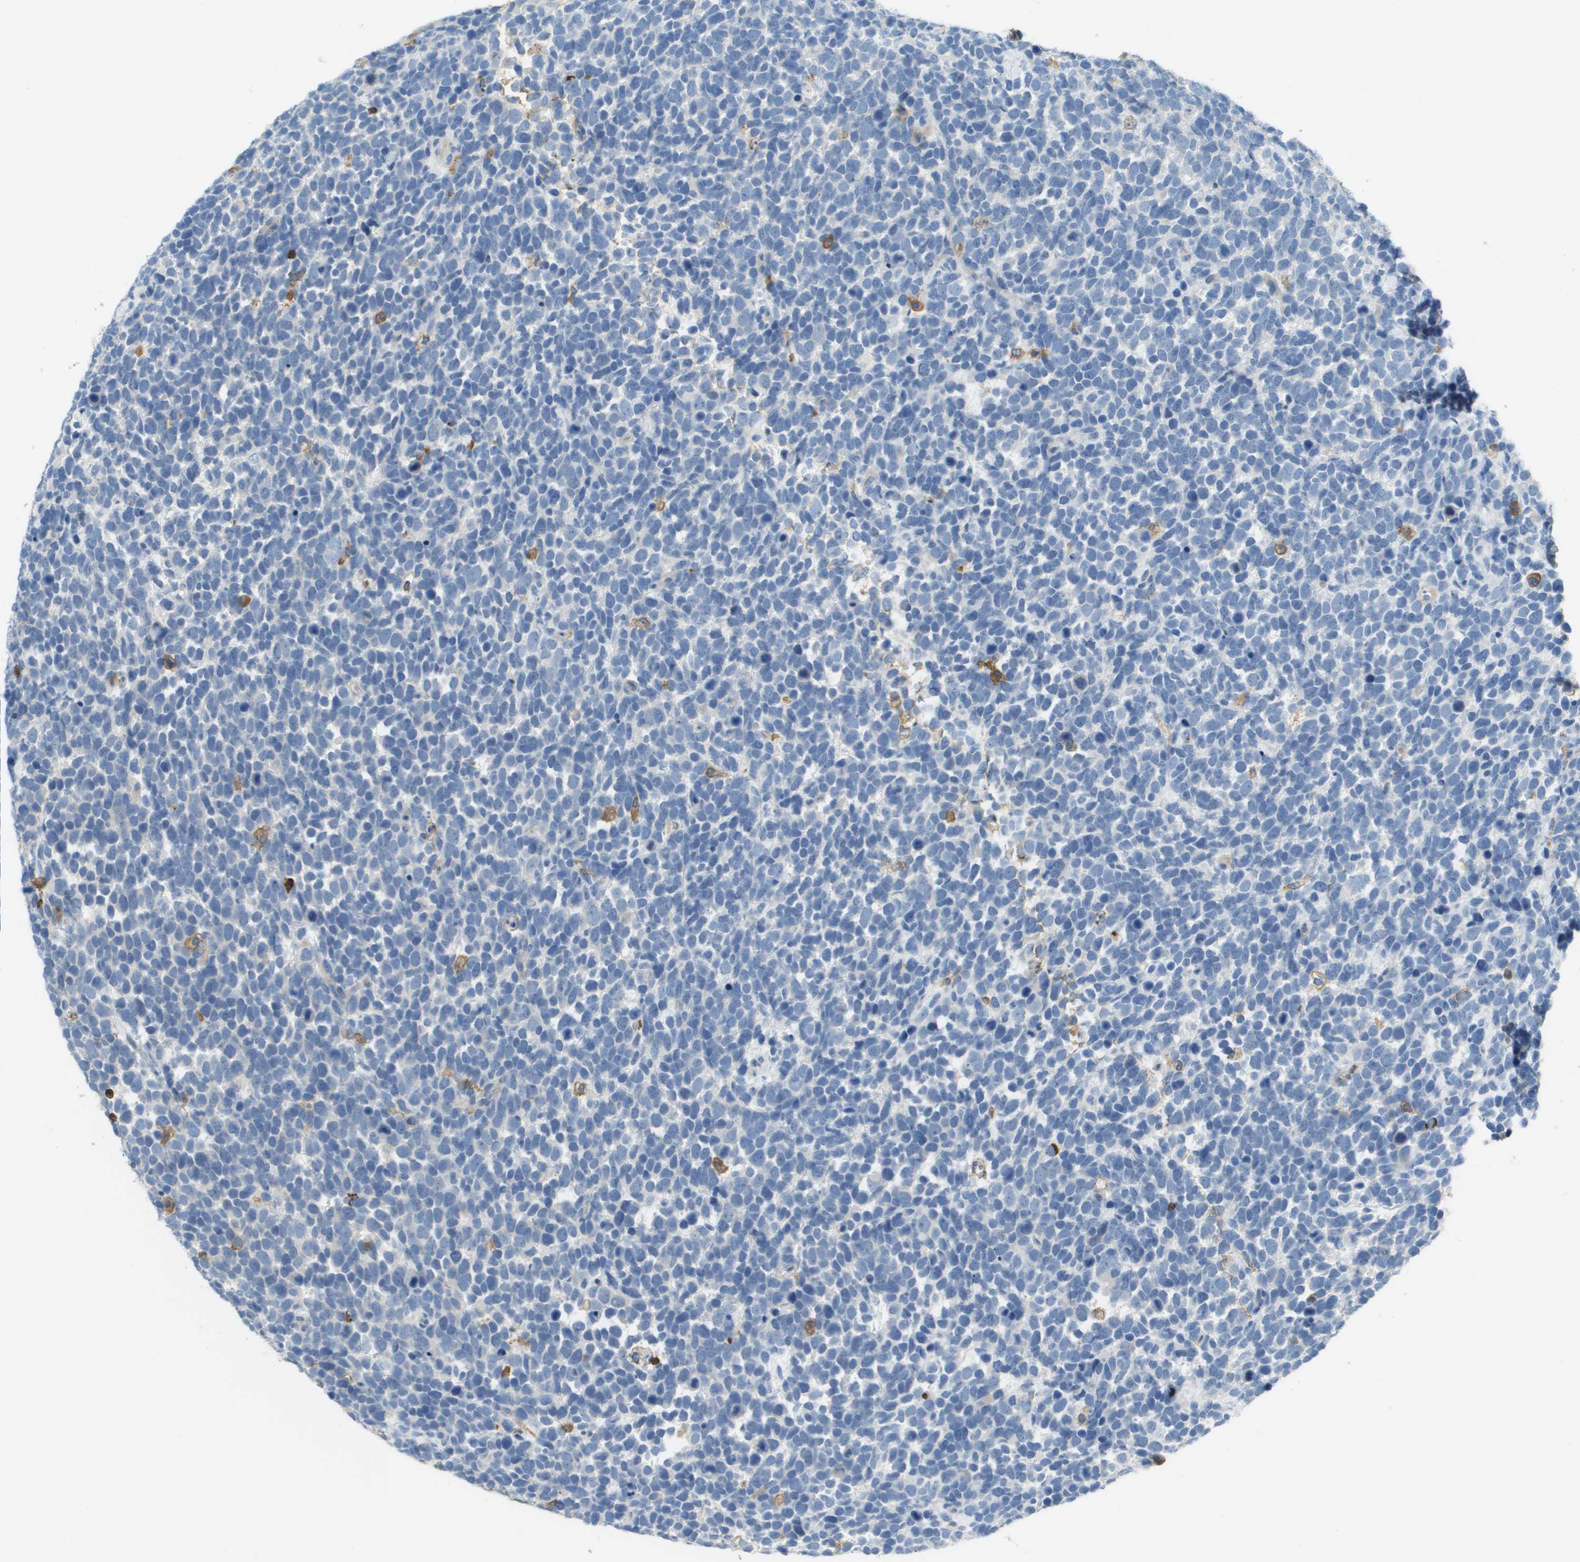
{"staining": {"intensity": "negative", "quantity": "none", "location": "none"}, "tissue": "urothelial cancer", "cell_type": "Tumor cells", "image_type": "cancer", "snomed": [{"axis": "morphology", "description": "Urothelial carcinoma, High grade"}, {"axis": "topography", "description": "Urinary bladder"}], "caption": "Micrograph shows no significant protein expression in tumor cells of urothelial cancer. The staining was performed using DAB (3,3'-diaminobenzidine) to visualize the protein expression in brown, while the nuclei were stained in blue with hematoxylin (Magnification: 20x).", "gene": "APBB1IP", "patient": {"sex": "female", "age": 82}}